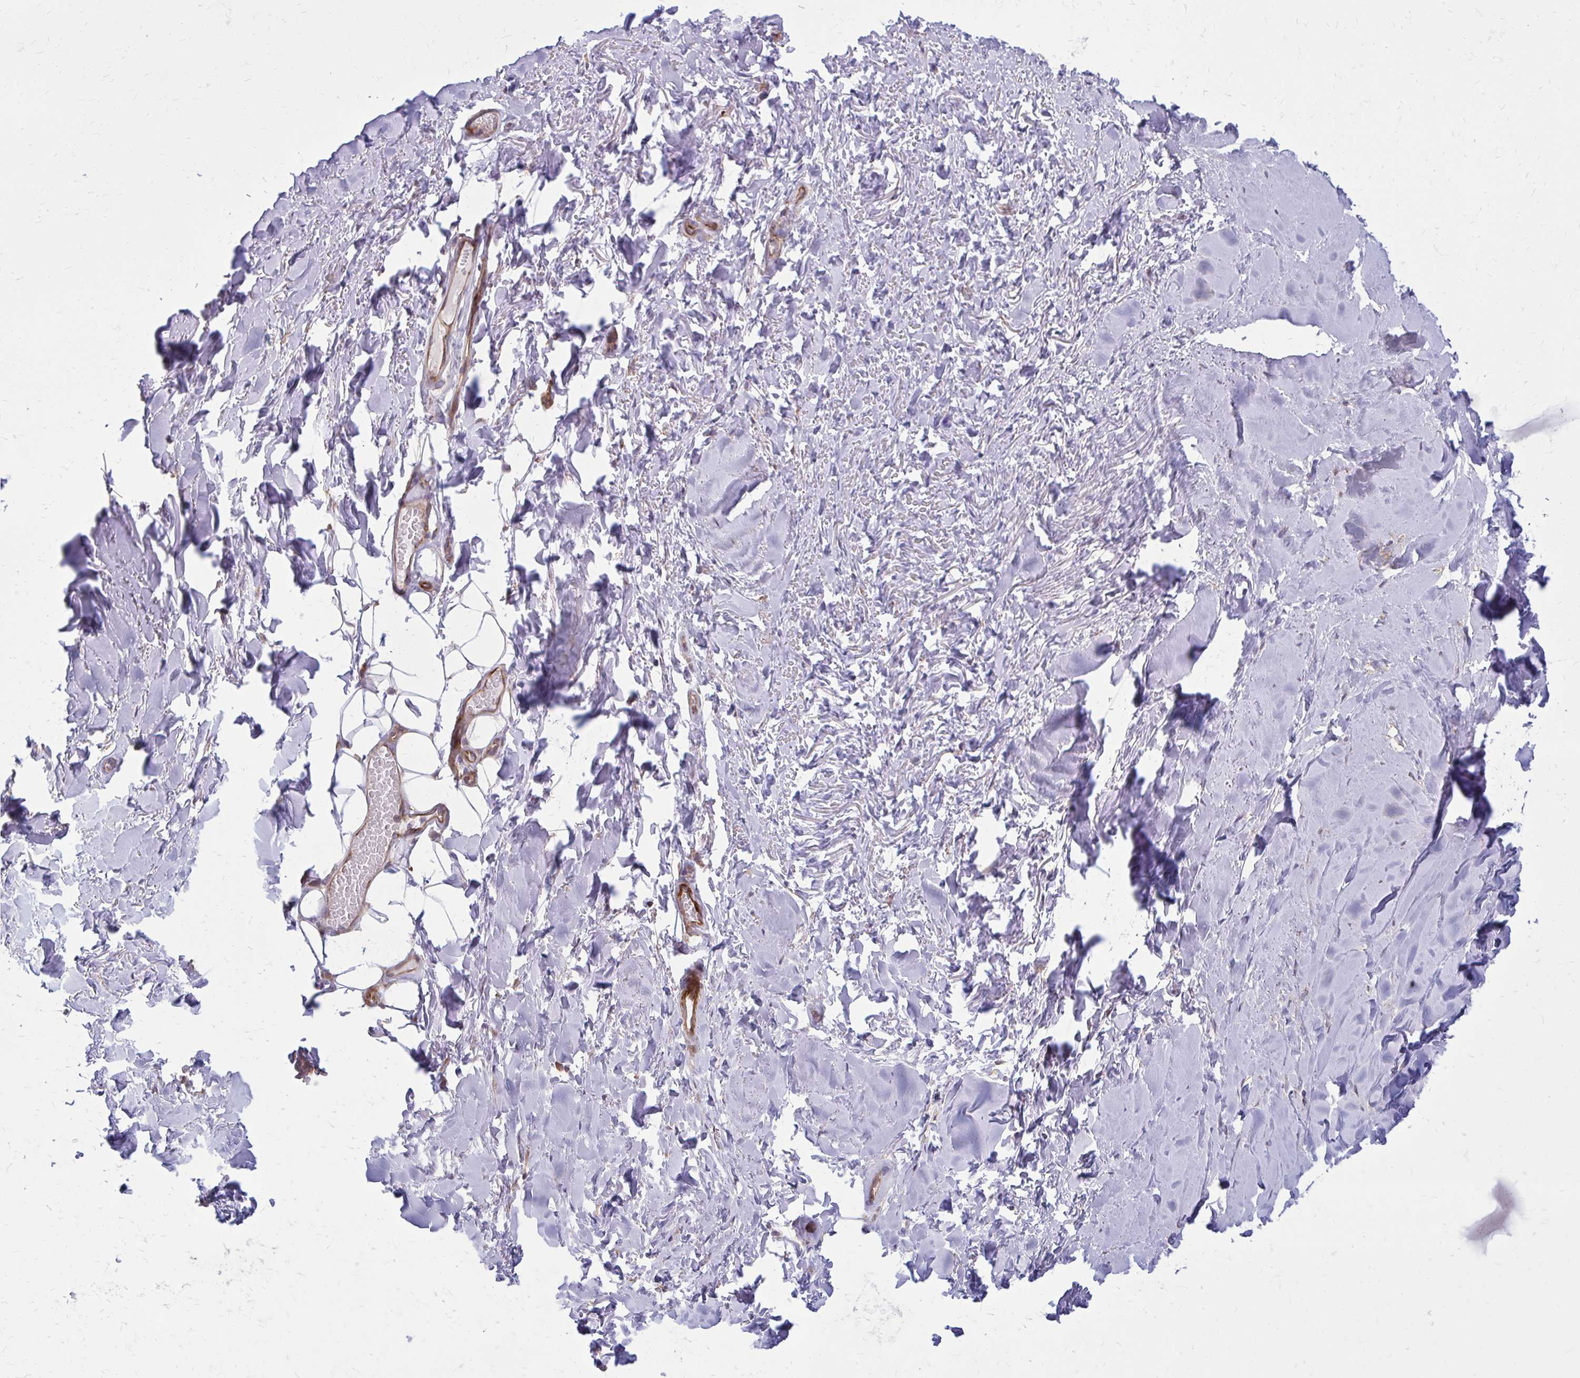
{"staining": {"intensity": "negative", "quantity": "none", "location": "none"}, "tissue": "adipose tissue", "cell_type": "Adipocytes", "image_type": "normal", "snomed": [{"axis": "morphology", "description": "Normal tissue, NOS"}, {"axis": "topography", "description": "Cartilage tissue"}, {"axis": "topography", "description": "Nasopharynx"}, {"axis": "topography", "description": "Thyroid gland"}], "caption": "This photomicrograph is of benign adipose tissue stained with immunohistochemistry (IHC) to label a protein in brown with the nuclei are counter-stained blue. There is no positivity in adipocytes.", "gene": "FAP", "patient": {"sex": "male", "age": 63}}